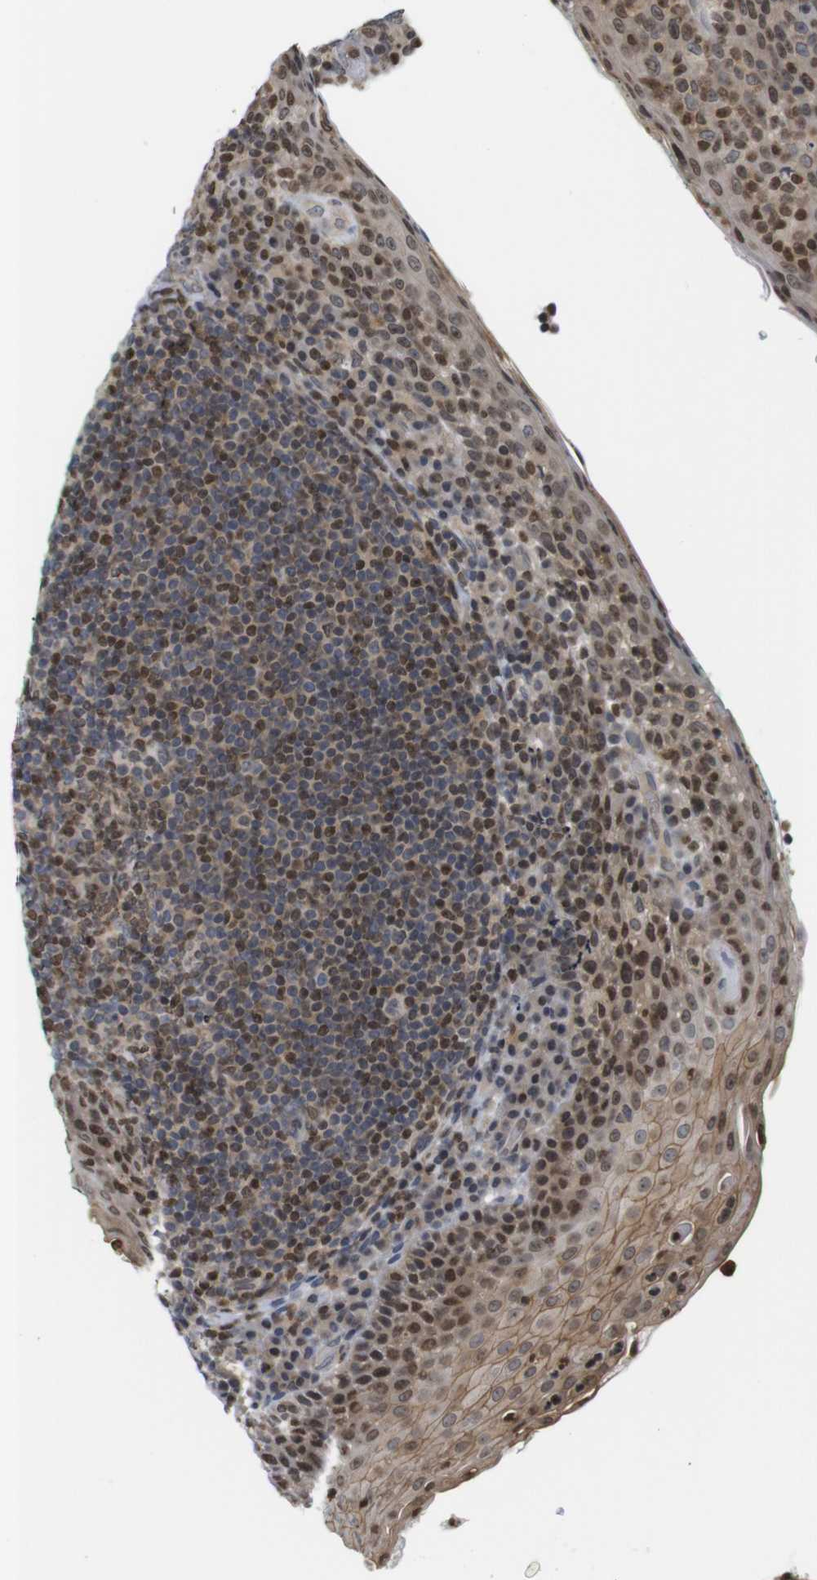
{"staining": {"intensity": "weak", "quantity": ">75%", "location": "nuclear"}, "tissue": "tonsil", "cell_type": "Germinal center cells", "image_type": "normal", "snomed": [{"axis": "morphology", "description": "Normal tissue, NOS"}, {"axis": "topography", "description": "Tonsil"}], "caption": "IHC image of unremarkable tonsil: tonsil stained using immunohistochemistry demonstrates low levels of weak protein expression localized specifically in the nuclear of germinal center cells, appearing as a nuclear brown color.", "gene": "MBD1", "patient": {"sex": "male", "age": 17}}